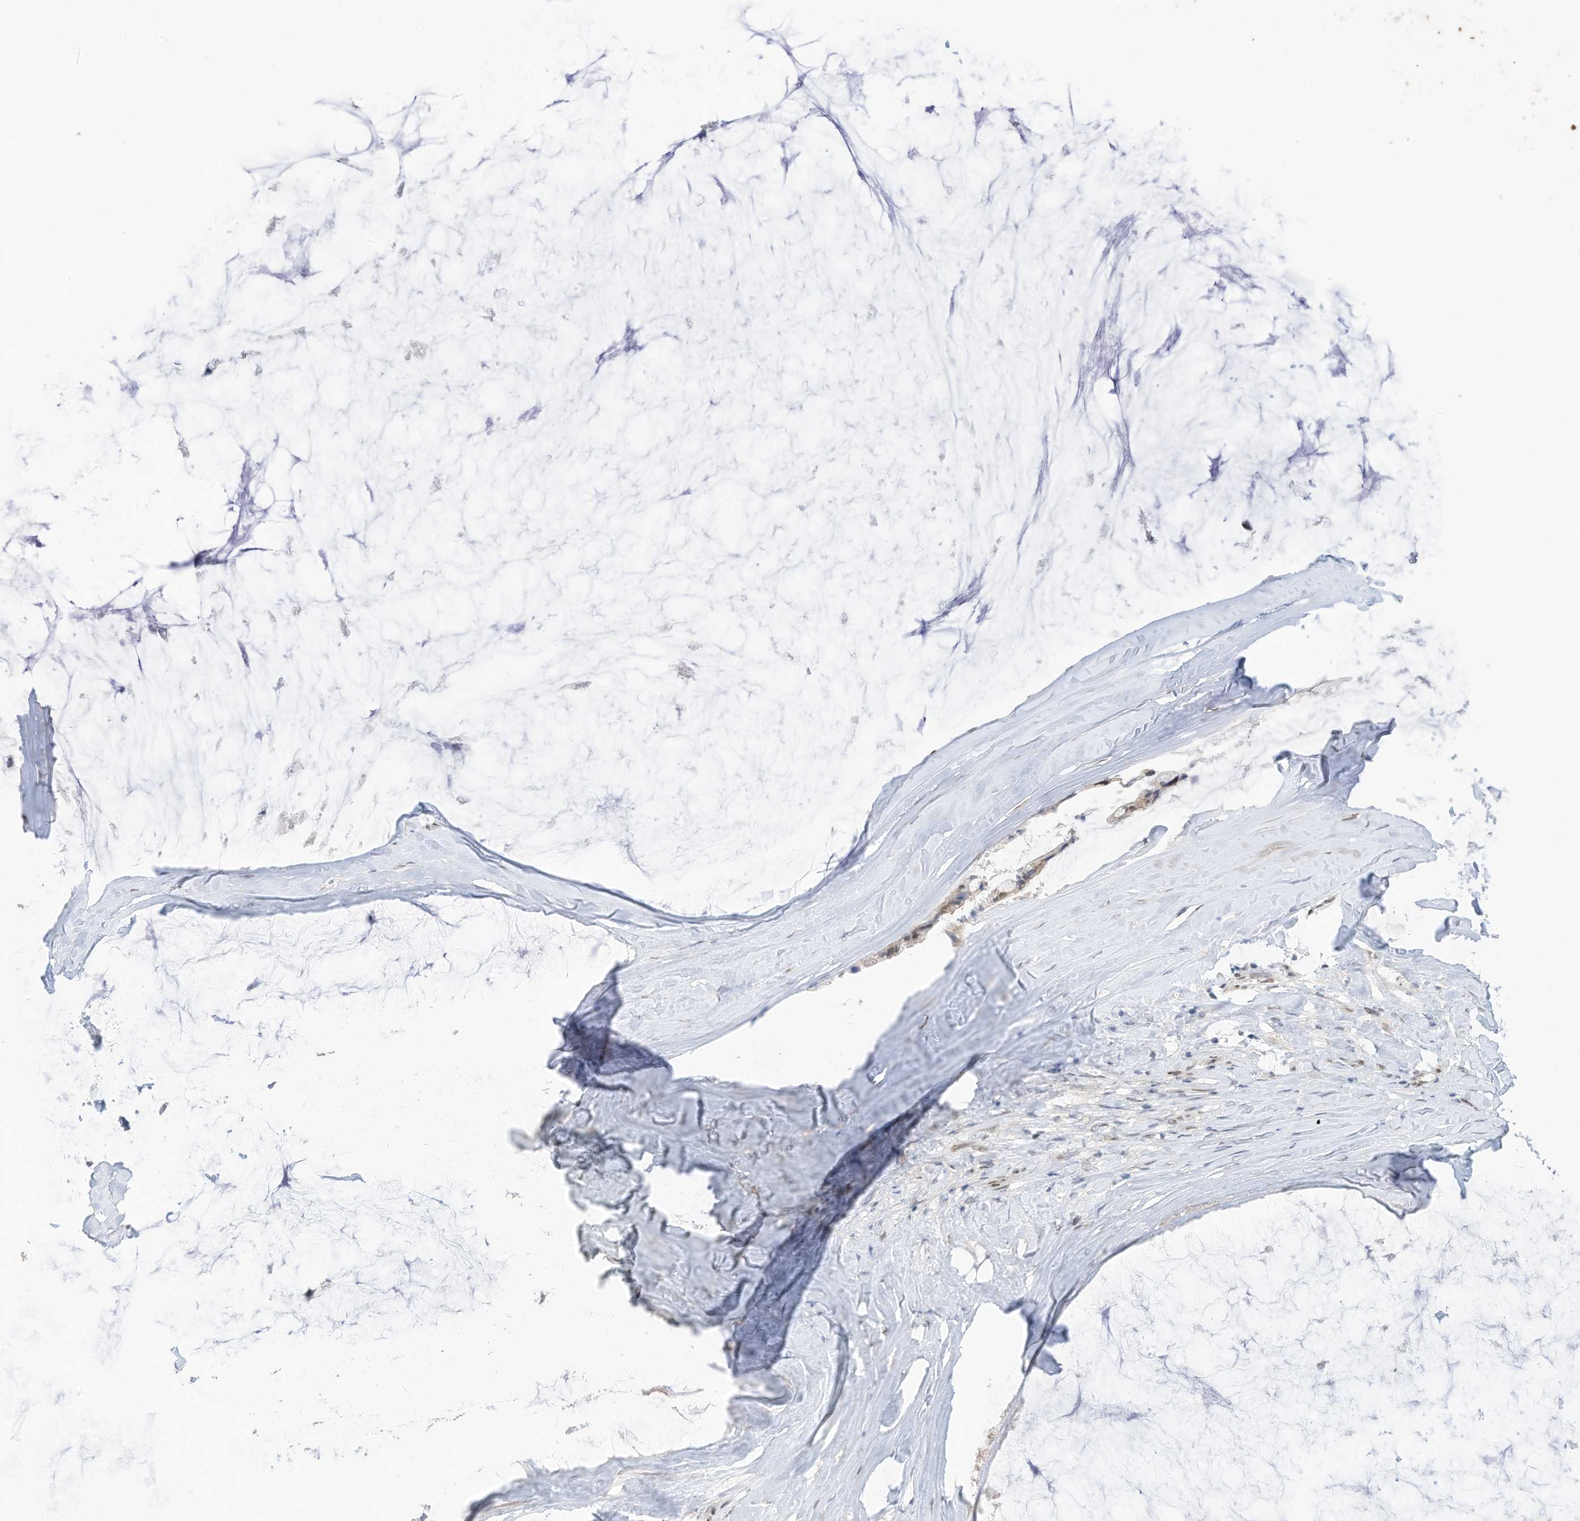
{"staining": {"intensity": "weak", "quantity": "<25%", "location": "cytoplasmic/membranous"}, "tissue": "ovarian cancer", "cell_type": "Tumor cells", "image_type": "cancer", "snomed": [{"axis": "morphology", "description": "Cystadenocarcinoma, mucinous, NOS"}, {"axis": "topography", "description": "Ovary"}], "caption": "Tumor cells show no significant protein expression in ovarian cancer.", "gene": "RABL3", "patient": {"sex": "female", "age": 39}}